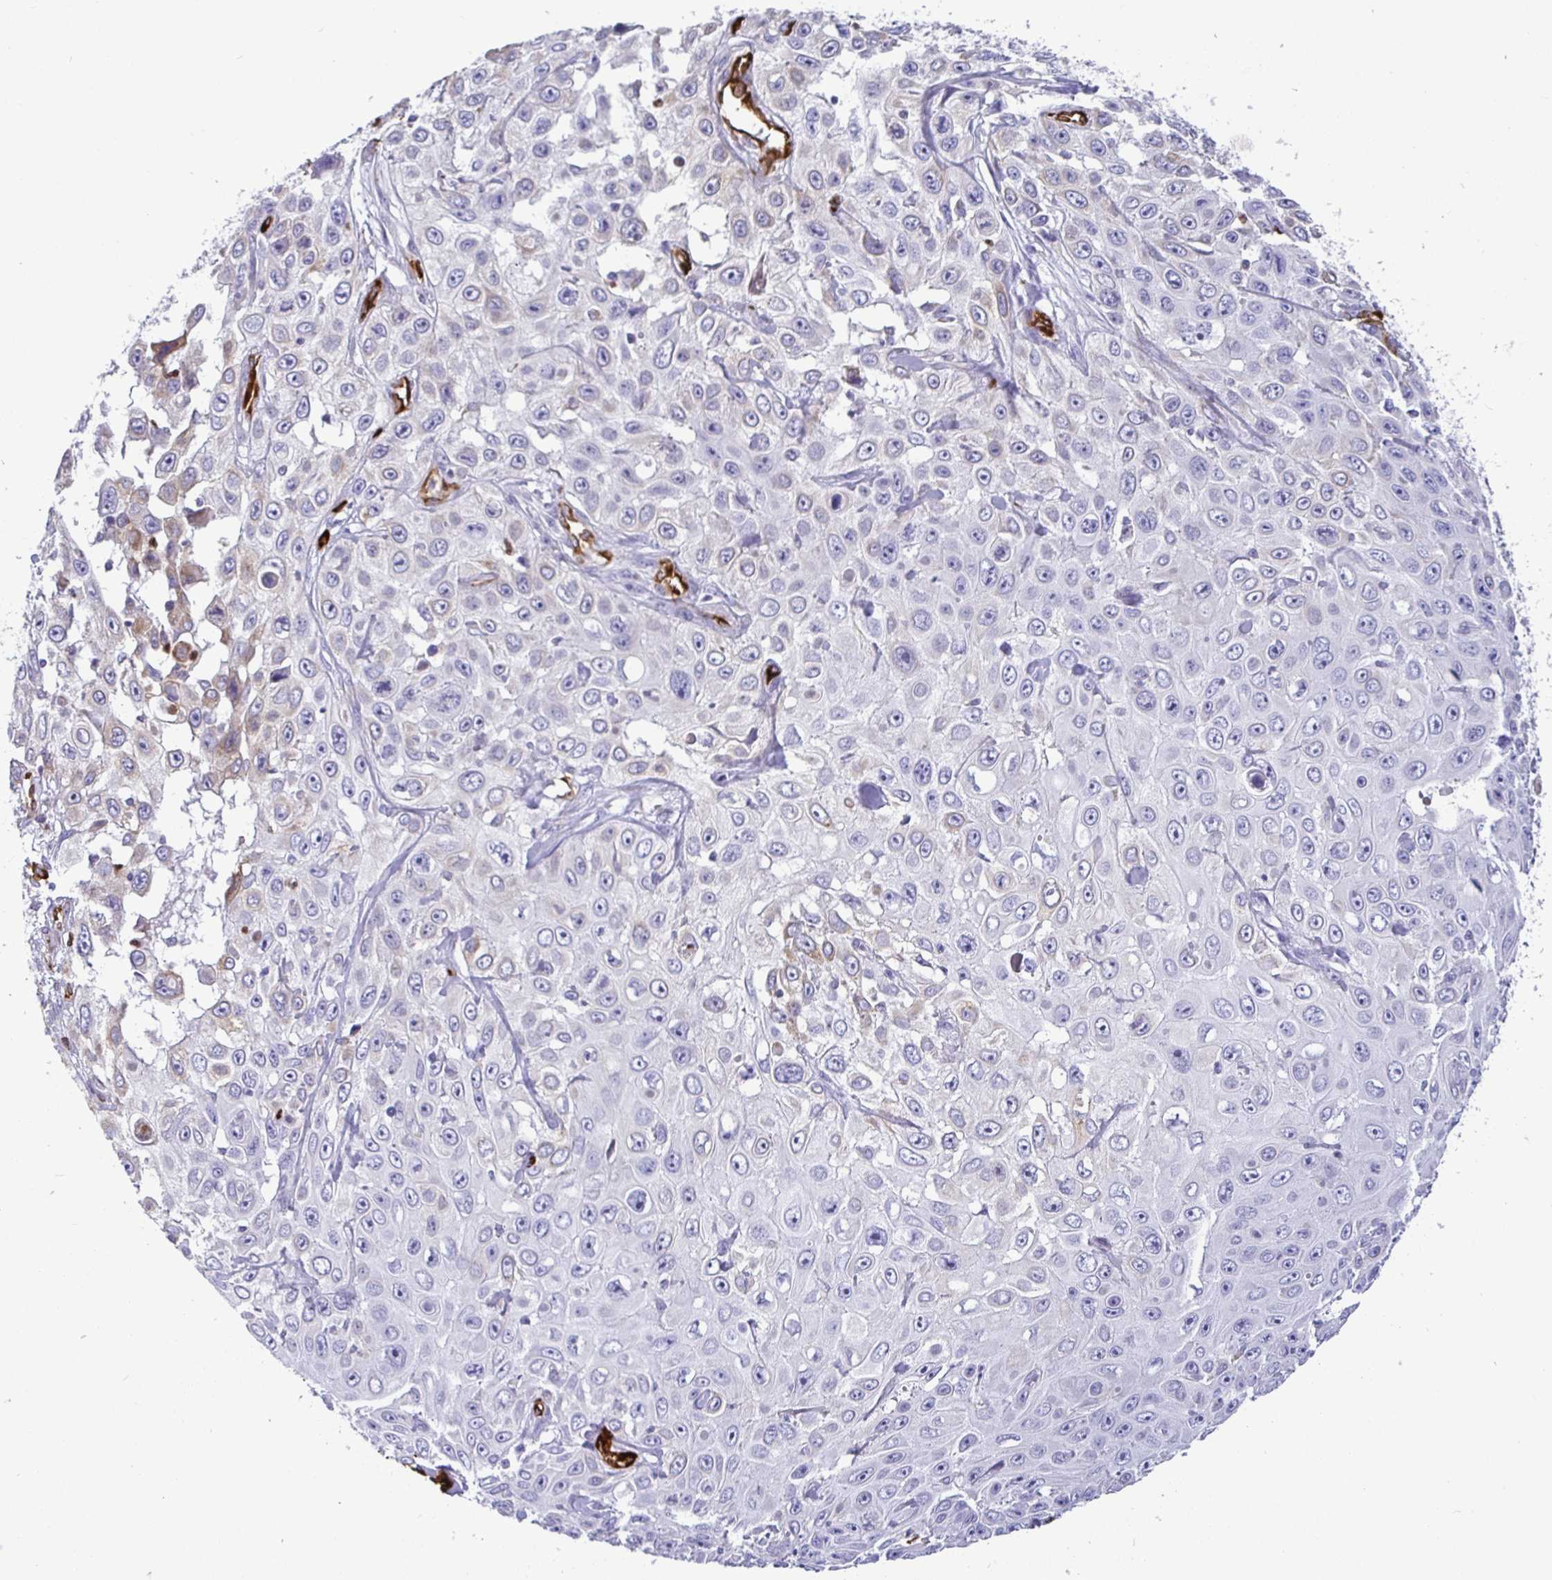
{"staining": {"intensity": "negative", "quantity": "none", "location": "none"}, "tissue": "skin cancer", "cell_type": "Tumor cells", "image_type": "cancer", "snomed": [{"axis": "morphology", "description": "Squamous cell carcinoma, NOS"}, {"axis": "topography", "description": "Skin"}], "caption": "Skin cancer was stained to show a protein in brown. There is no significant staining in tumor cells.", "gene": "TP53I11", "patient": {"sex": "male", "age": 82}}